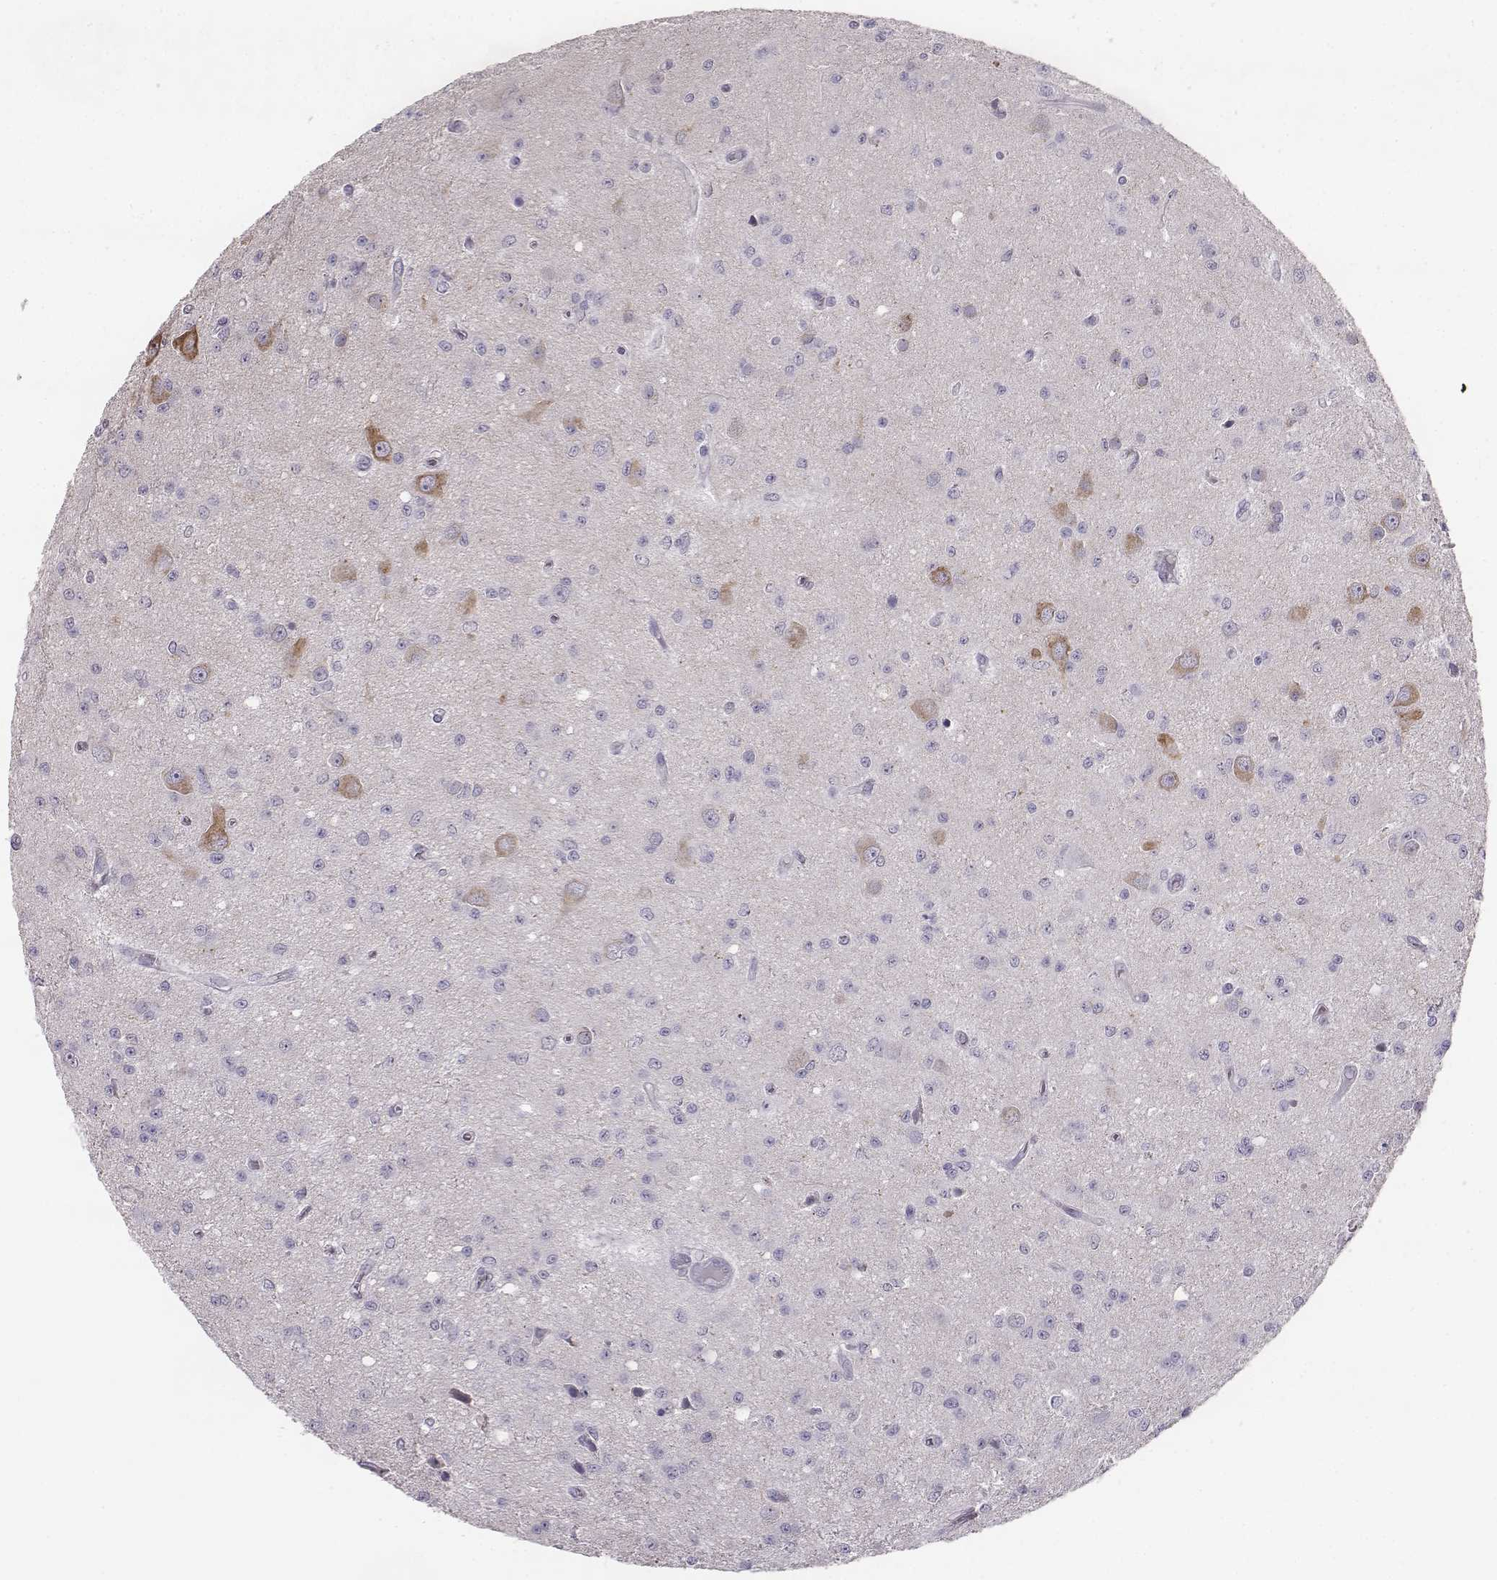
{"staining": {"intensity": "negative", "quantity": "none", "location": "none"}, "tissue": "glioma", "cell_type": "Tumor cells", "image_type": "cancer", "snomed": [{"axis": "morphology", "description": "Glioma, malignant, Low grade"}, {"axis": "topography", "description": "Brain"}], "caption": "This is an immunohistochemistry photomicrograph of human glioma. There is no expression in tumor cells.", "gene": "NPTXR", "patient": {"sex": "female", "age": 45}}